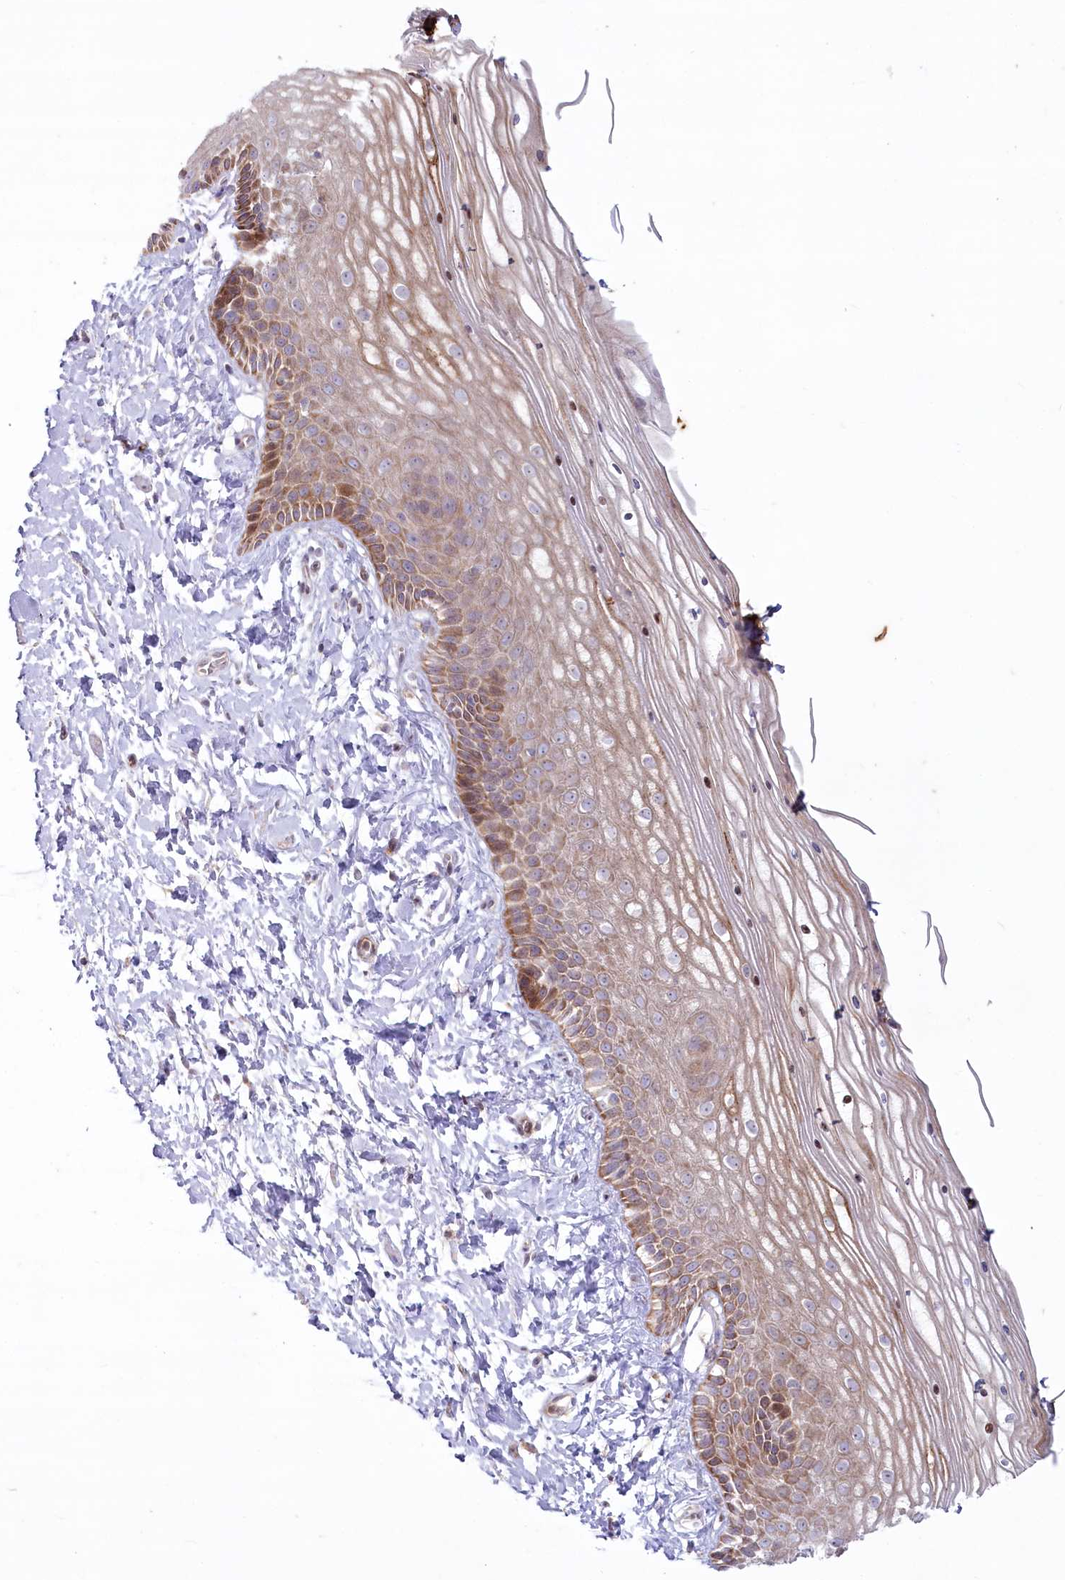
{"staining": {"intensity": "moderate", "quantity": ">75%", "location": "cytoplasmic/membranous"}, "tissue": "vagina", "cell_type": "Squamous epithelial cells", "image_type": "normal", "snomed": [{"axis": "morphology", "description": "Normal tissue, NOS"}, {"axis": "topography", "description": "Vagina"}, {"axis": "topography", "description": "Cervix"}], "caption": "High-power microscopy captured an immunohistochemistry micrograph of normal vagina, revealing moderate cytoplasmic/membranous expression in about >75% of squamous epithelial cells.", "gene": "MTG1", "patient": {"sex": "female", "age": 40}}